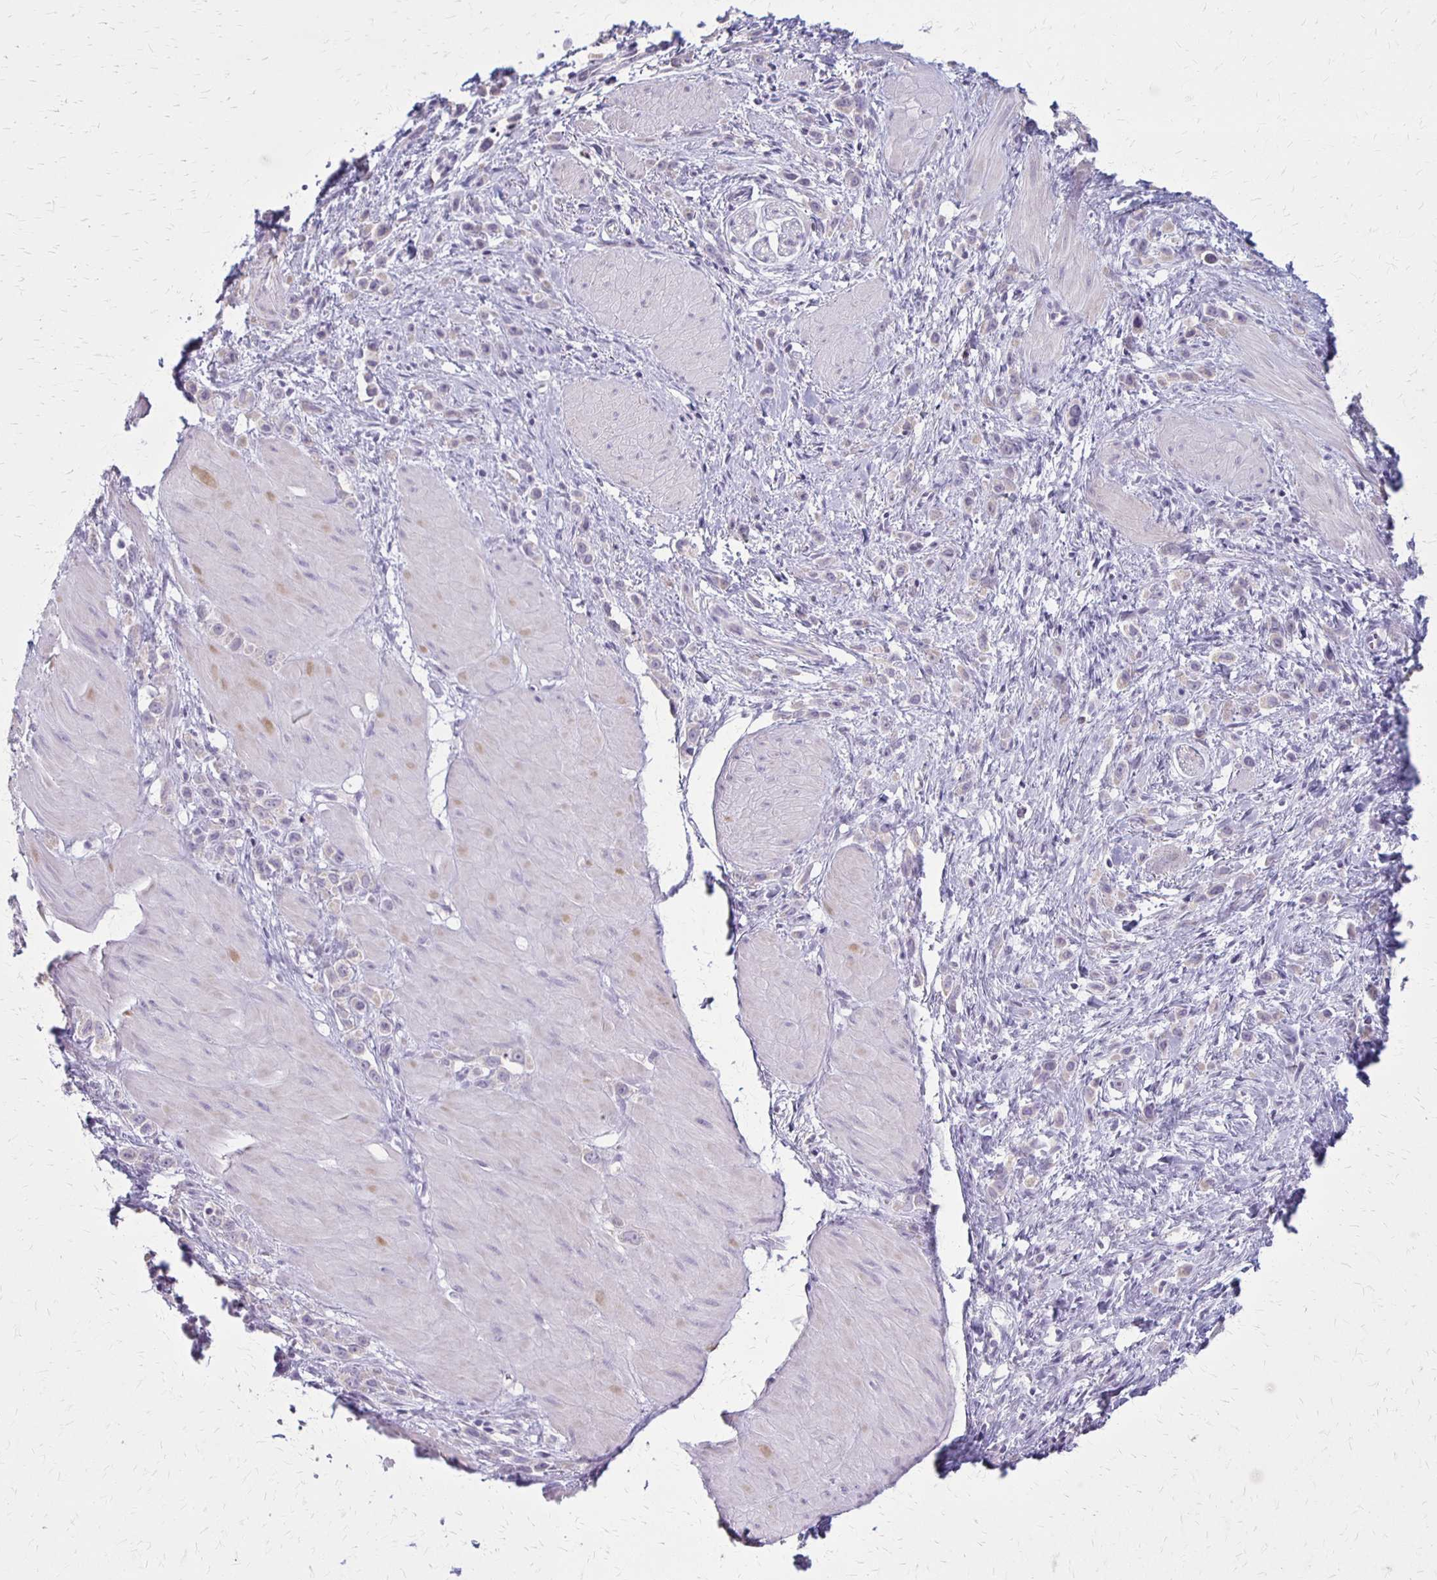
{"staining": {"intensity": "negative", "quantity": "none", "location": "none"}, "tissue": "stomach cancer", "cell_type": "Tumor cells", "image_type": "cancer", "snomed": [{"axis": "morphology", "description": "Adenocarcinoma, NOS"}, {"axis": "topography", "description": "Stomach"}], "caption": "Immunohistochemical staining of adenocarcinoma (stomach) reveals no significant expression in tumor cells.", "gene": "SLC35E2B", "patient": {"sex": "male", "age": 47}}